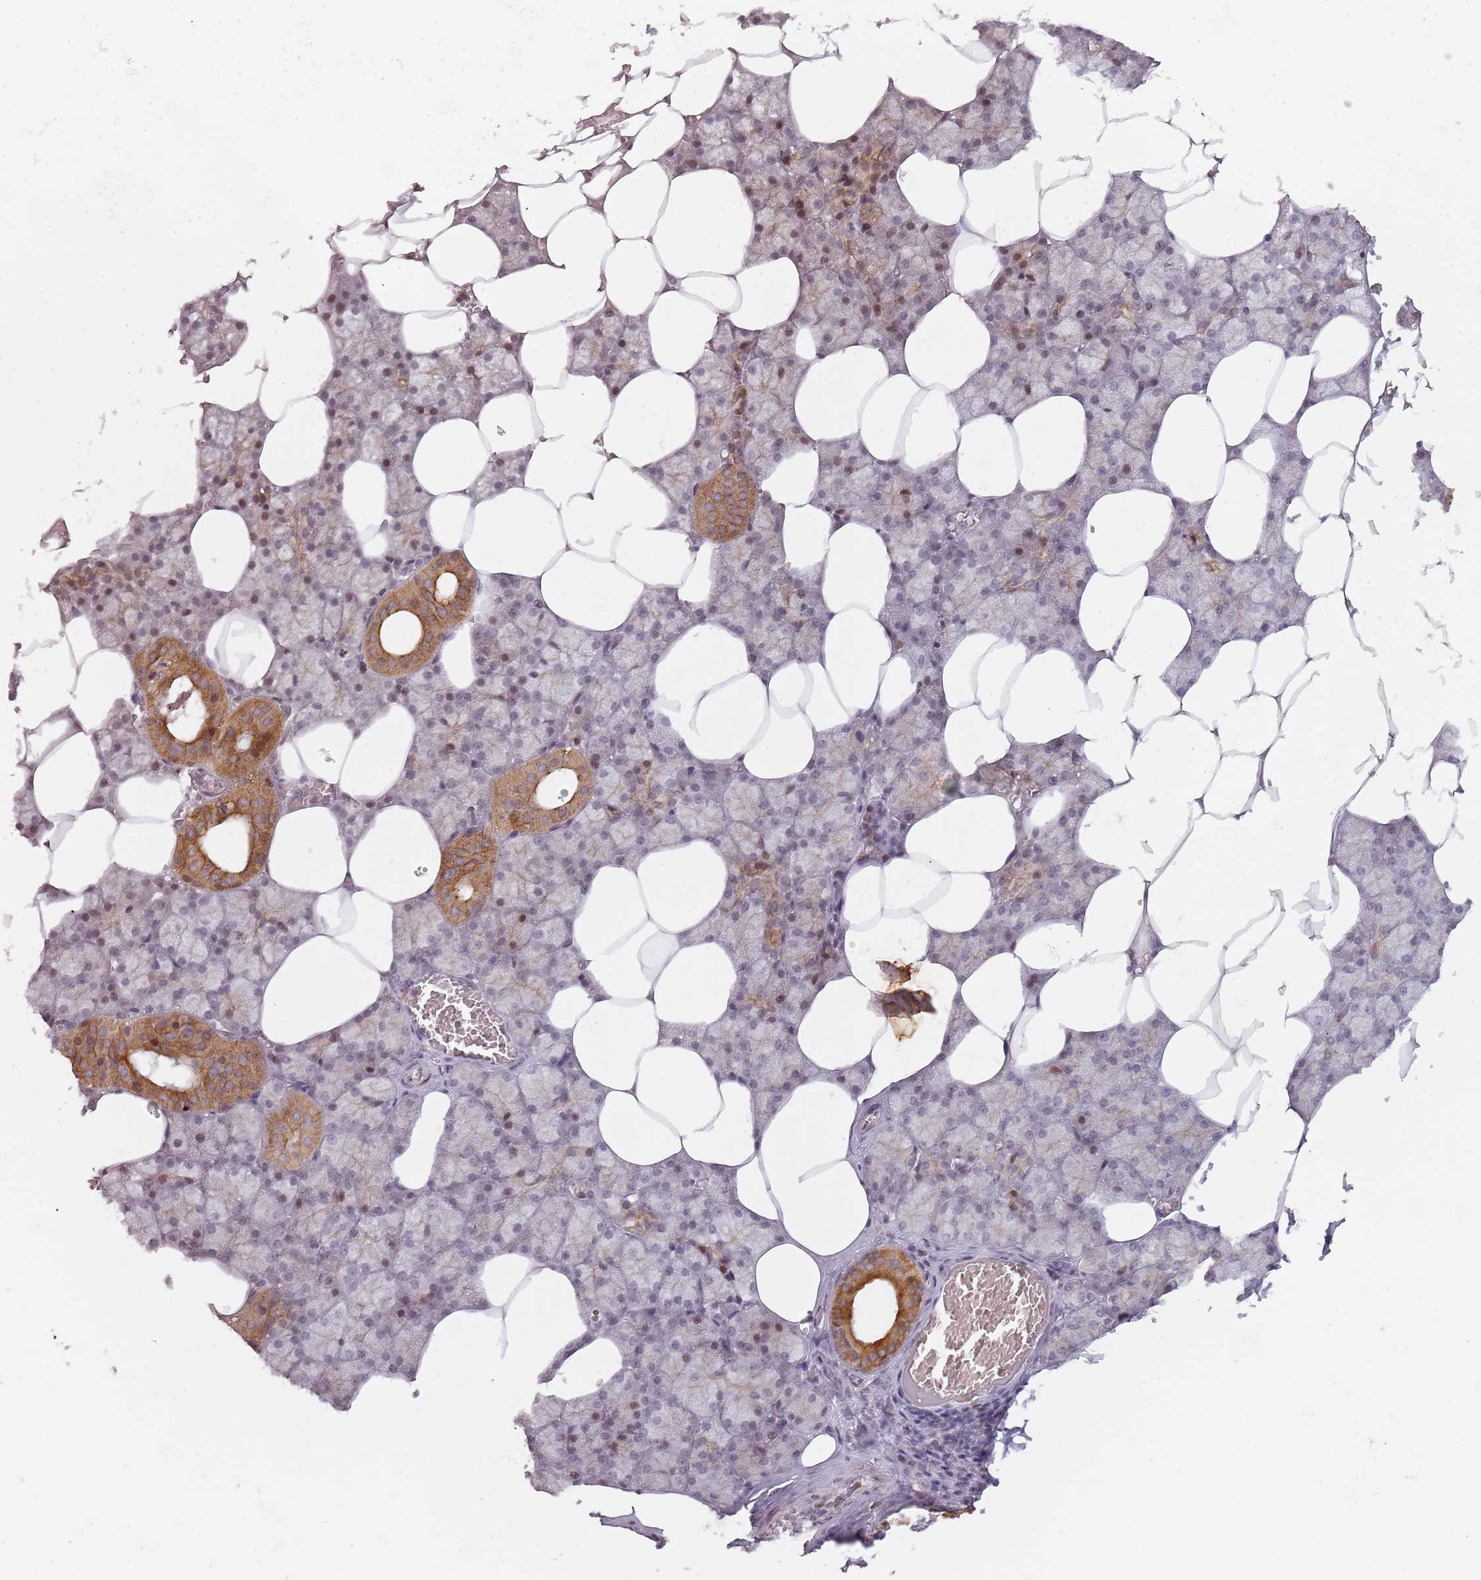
{"staining": {"intensity": "strong", "quantity": "25%-75%", "location": "cytoplasmic/membranous,nuclear"}, "tissue": "salivary gland", "cell_type": "Glandular cells", "image_type": "normal", "snomed": [{"axis": "morphology", "description": "Normal tissue, NOS"}, {"axis": "topography", "description": "Salivary gland"}], "caption": "Strong cytoplasmic/membranous,nuclear staining for a protein is present in approximately 25%-75% of glandular cells of benign salivary gland using immunohistochemistry.", "gene": "RPS6KA2", "patient": {"sex": "male", "age": 62}}